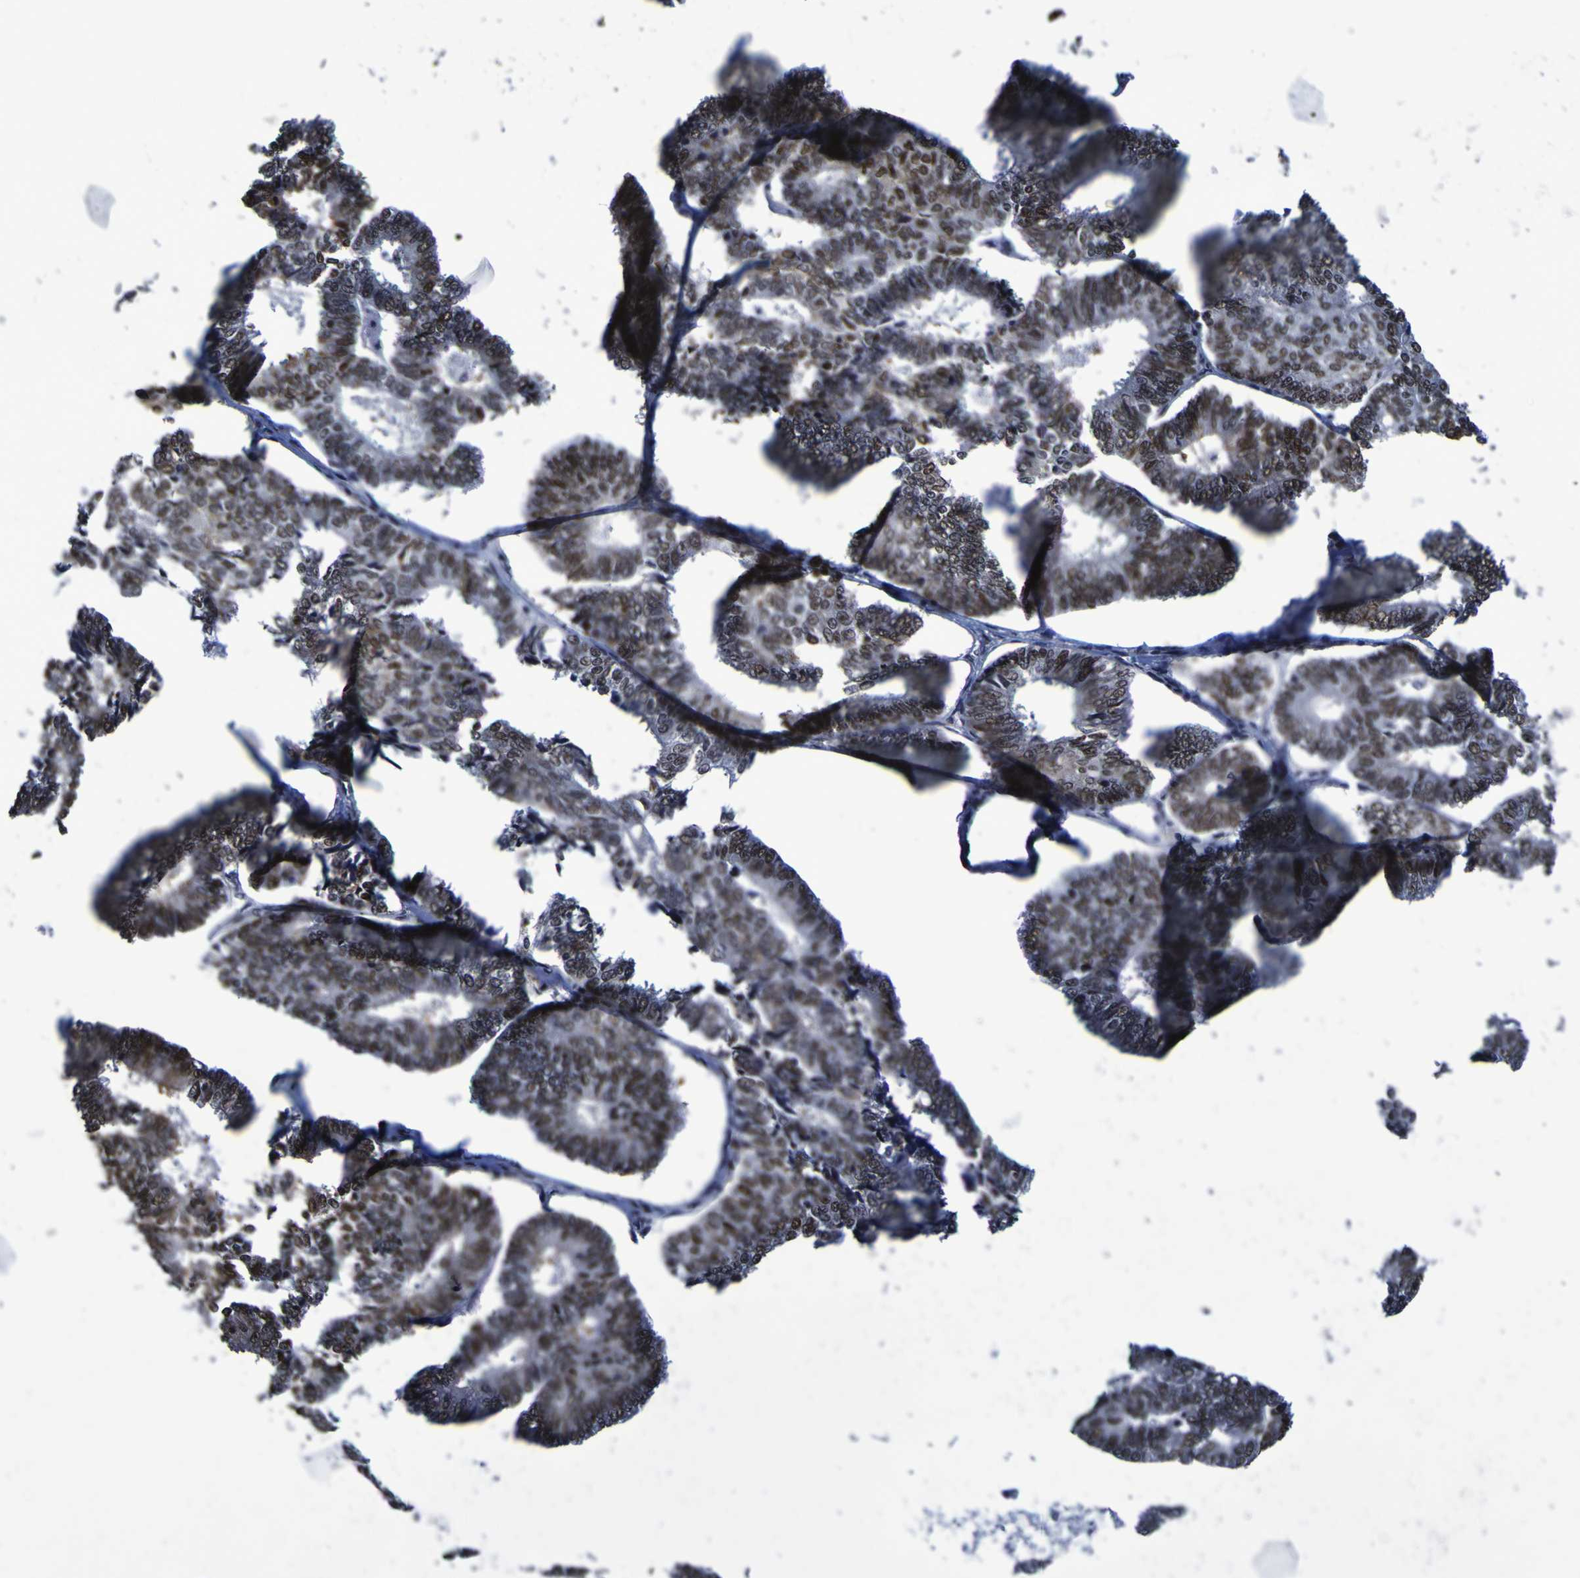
{"staining": {"intensity": "strong", "quantity": "25%-75%", "location": "nuclear"}, "tissue": "endometrial cancer", "cell_type": "Tumor cells", "image_type": "cancer", "snomed": [{"axis": "morphology", "description": "Adenocarcinoma, NOS"}, {"axis": "topography", "description": "Endometrium"}], "caption": "Immunohistochemistry (IHC) (DAB) staining of endometrial cancer (adenocarcinoma) demonstrates strong nuclear protein expression in approximately 25%-75% of tumor cells.", "gene": "MBD3", "patient": {"sex": "female", "age": 70}}